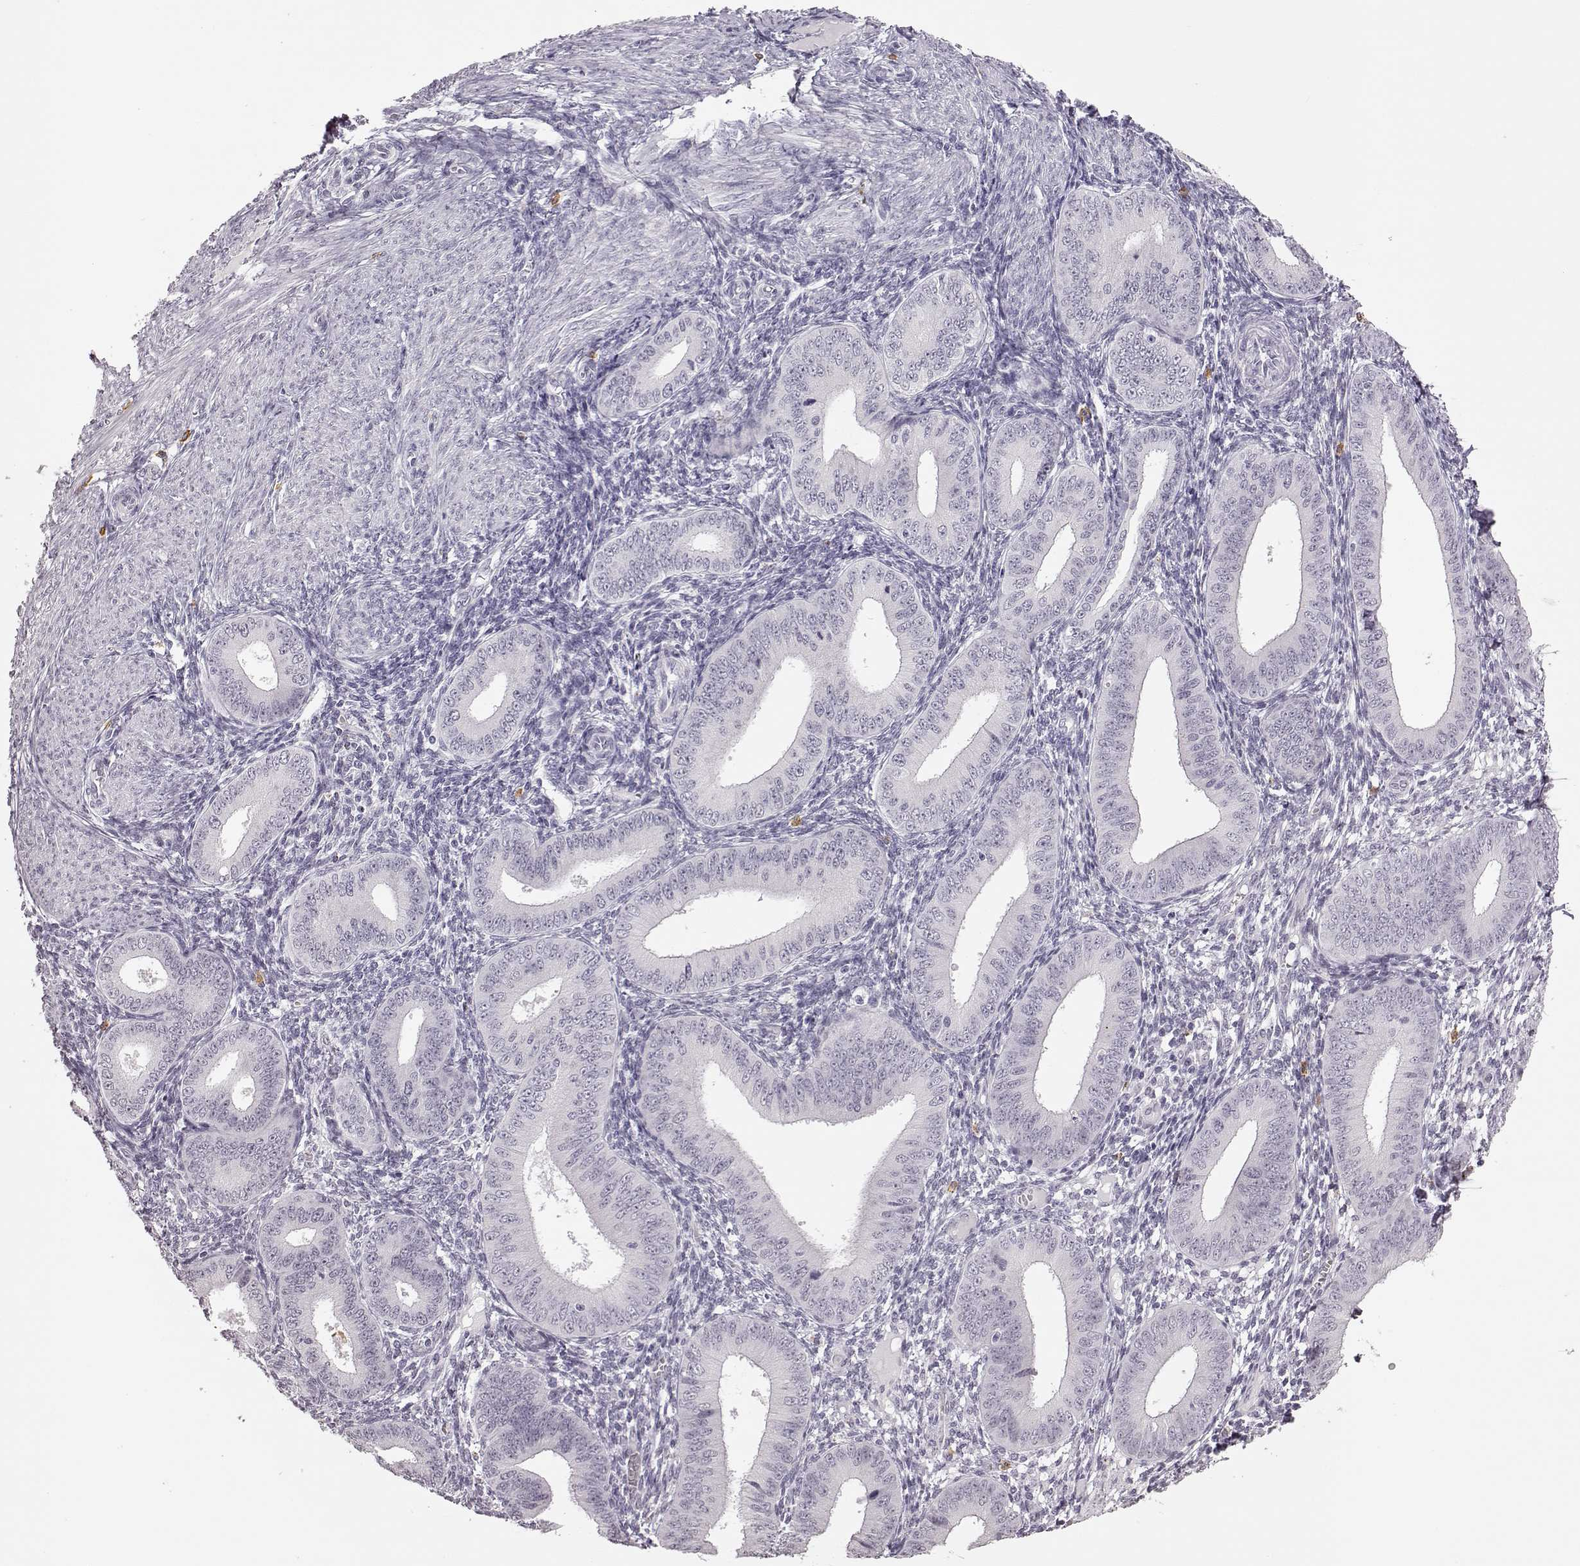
{"staining": {"intensity": "negative", "quantity": "none", "location": "none"}, "tissue": "endometrium", "cell_type": "Cells in endometrial stroma", "image_type": "normal", "snomed": [{"axis": "morphology", "description": "Normal tissue, NOS"}, {"axis": "topography", "description": "Endometrium"}], "caption": "The immunohistochemistry micrograph has no significant staining in cells in endometrial stroma of endometrium. (DAB IHC, high magnification).", "gene": "VGF", "patient": {"sex": "female", "age": 39}}